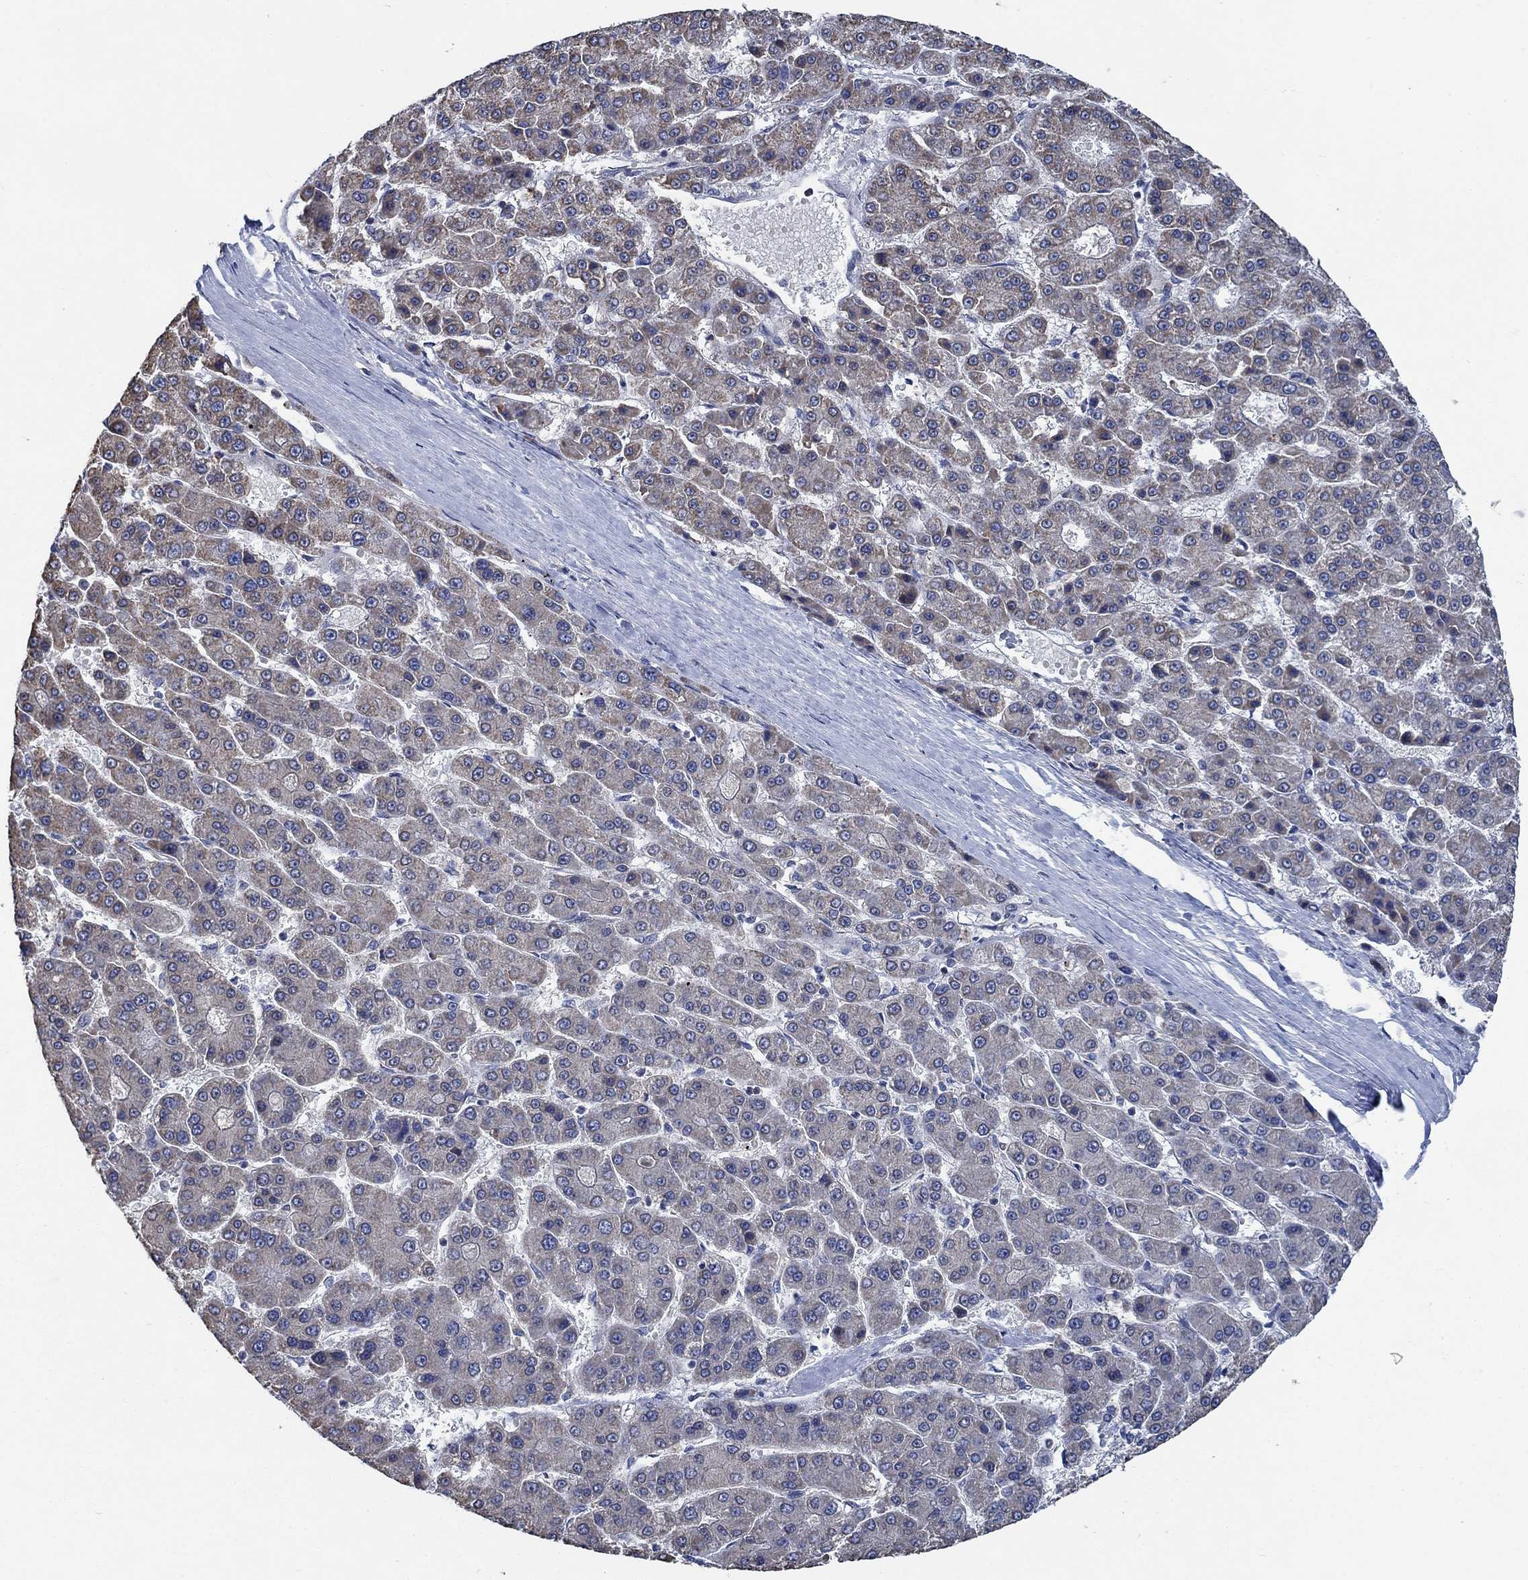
{"staining": {"intensity": "weak", "quantity": "25%-75%", "location": "cytoplasmic/membranous"}, "tissue": "liver cancer", "cell_type": "Tumor cells", "image_type": "cancer", "snomed": [{"axis": "morphology", "description": "Carcinoma, Hepatocellular, NOS"}, {"axis": "topography", "description": "Liver"}], "caption": "Immunohistochemical staining of hepatocellular carcinoma (liver) reveals weak cytoplasmic/membranous protein positivity in about 25%-75% of tumor cells.", "gene": "STXBP6", "patient": {"sex": "male", "age": 70}}